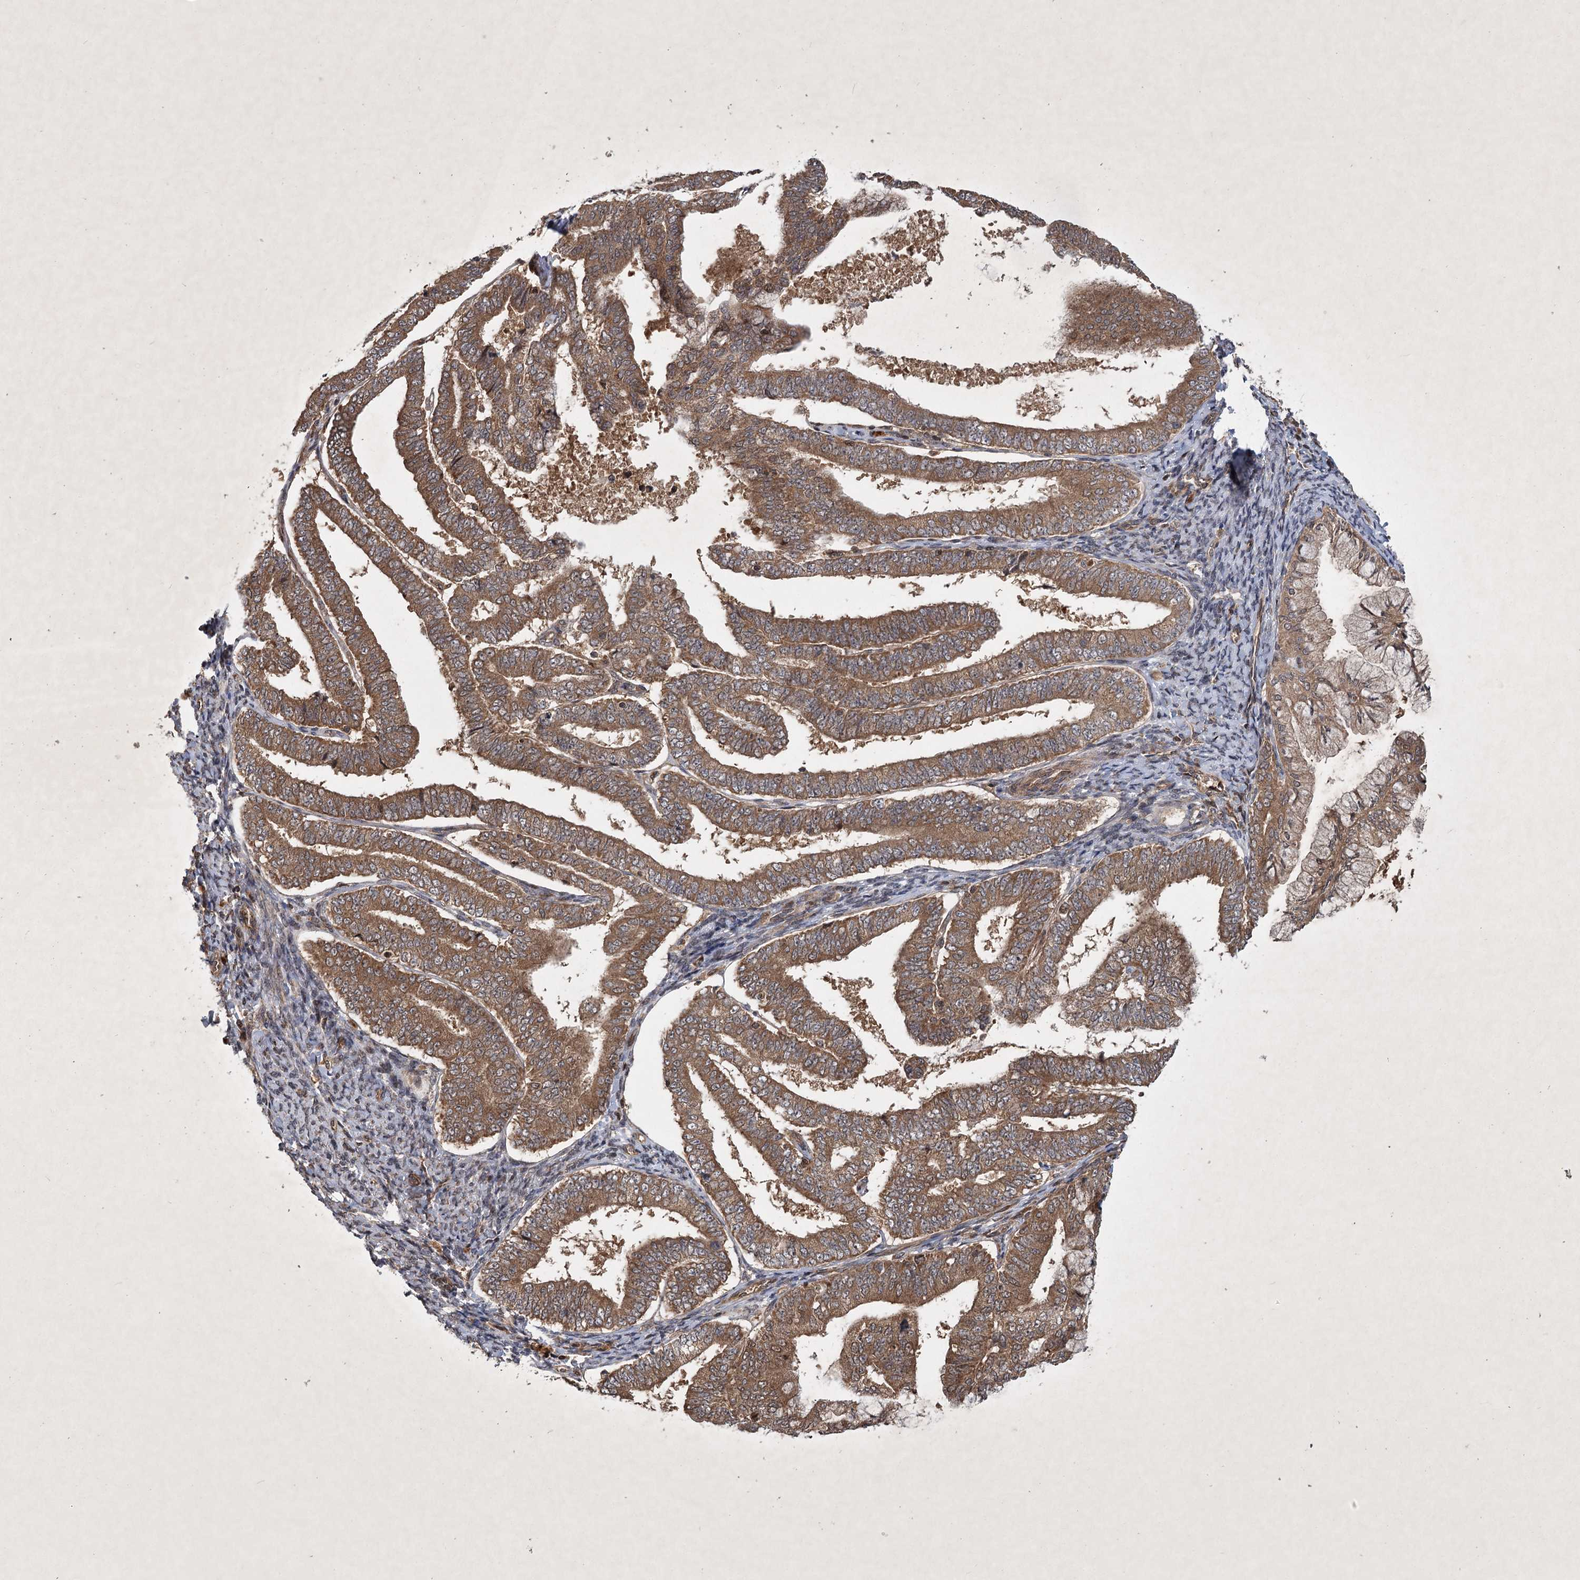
{"staining": {"intensity": "moderate", "quantity": ">75%", "location": "cytoplasmic/membranous"}, "tissue": "endometrial cancer", "cell_type": "Tumor cells", "image_type": "cancer", "snomed": [{"axis": "morphology", "description": "Adenocarcinoma, NOS"}, {"axis": "topography", "description": "Endometrium"}], "caption": "Immunohistochemistry (IHC) staining of endometrial cancer (adenocarcinoma), which displays medium levels of moderate cytoplasmic/membranous staining in about >75% of tumor cells indicating moderate cytoplasmic/membranous protein positivity. The staining was performed using DAB (3,3'-diaminobenzidine) (brown) for protein detection and nuclei were counterstained in hematoxylin (blue).", "gene": "INSIG2", "patient": {"sex": "female", "age": 63}}